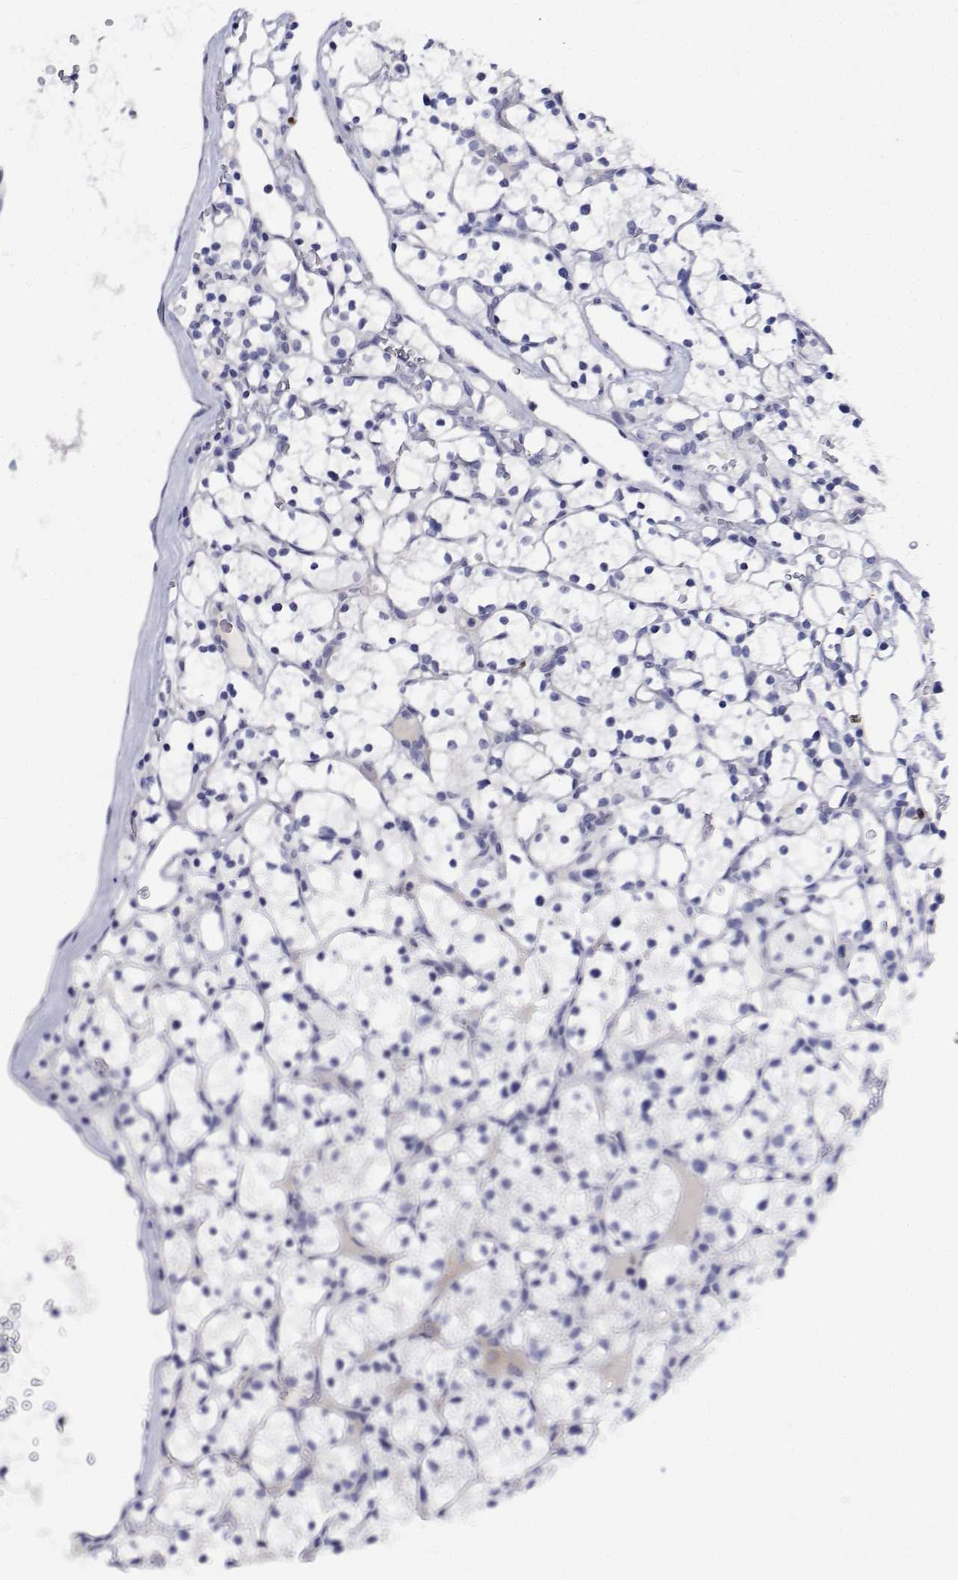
{"staining": {"intensity": "negative", "quantity": "none", "location": "none"}, "tissue": "renal cancer", "cell_type": "Tumor cells", "image_type": "cancer", "snomed": [{"axis": "morphology", "description": "Adenocarcinoma, NOS"}, {"axis": "topography", "description": "Kidney"}], "caption": "The histopathology image displays no significant staining in tumor cells of adenocarcinoma (renal).", "gene": "PLXNA4", "patient": {"sex": "female", "age": 64}}